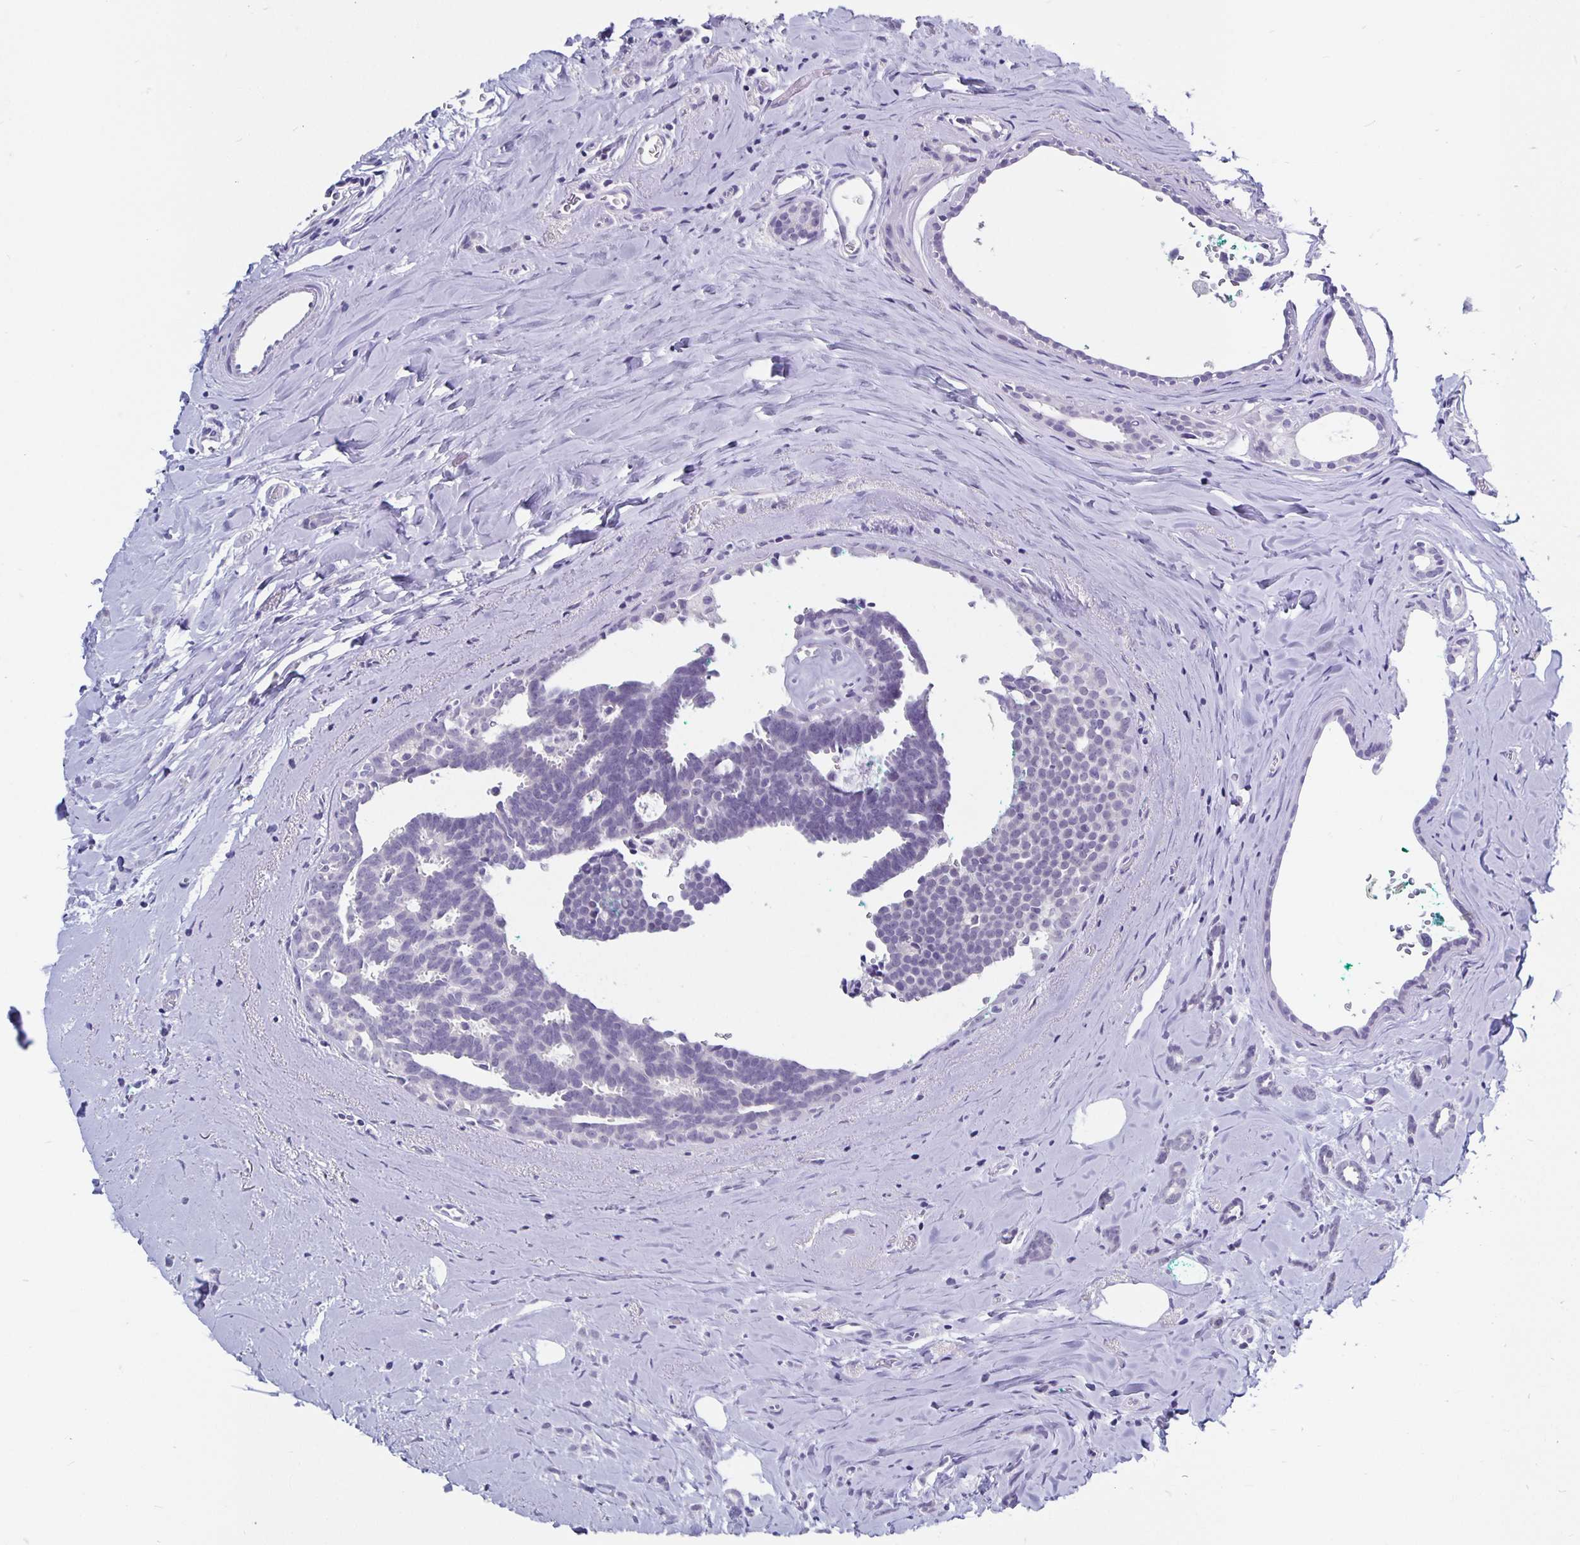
{"staining": {"intensity": "negative", "quantity": "none", "location": "none"}, "tissue": "breast cancer", "cell_type": "Tumor cells", "image_type": "cancer", "snomed": [{"axis": "morphology", "description": "Intraductal carcinoma, in situ"}, {"axis": "morphology", "description": "Duct carcinoma"}, {"axis": "morphology", "description": "Lobular carcinoma, in situ"}, {"axis": "topography", "description": "Breast"}], "caption": "A high-resolution photomicrograph shows IHC staining of breast intraductal carcinoma, which shows no significant positivity in tumor cells. The staining was performed using DAB (3,3'-diaminobenzidine) to visualize the protein expression in brown, while the nuclei were stained in blue with hematoxylin (Magnification: 20x).", "gene": "ODF3B", "patient": {"sex": "female", "age": 44}}